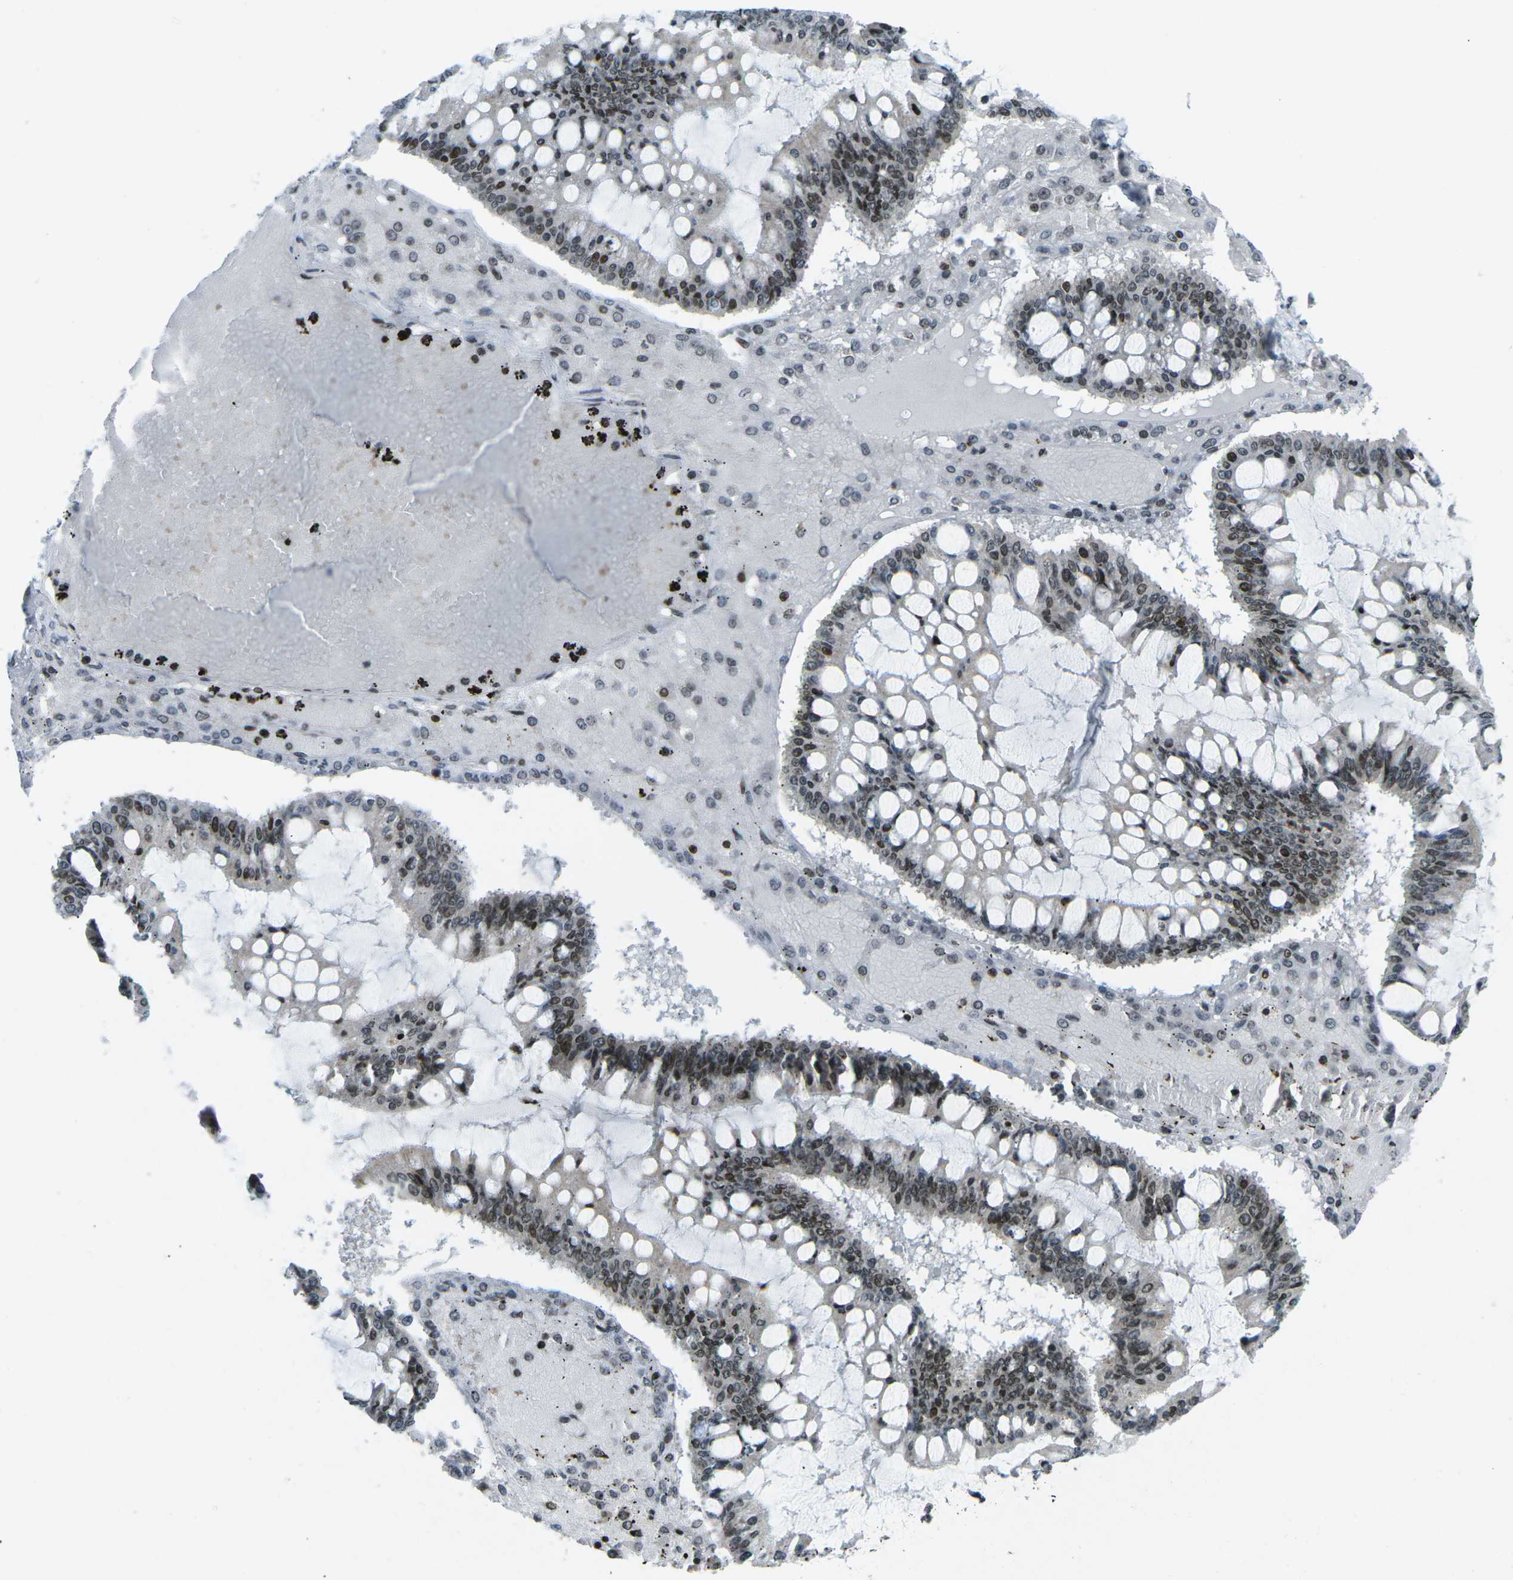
{"staining": {"intensity": "moderate", "quantity": ">75%", "location": "nuclear"}, "tissue": "ovarian cancer", "cell_type": "Tumor cells", "image_type": "cancer", "snomed": [{"axis": "morphology", "description": "Cystadenocarcinoma, mucinous, NOS"}, {"axis": "topography", "description": "Ovary"}], "caption": "Human ovarian cancer (mucinous cystadenocarcinoma) stained with a protein marker reveals moderate staining in tumor cells.", "gene": "EME1", "patient": {"sex": "female", "age": 73}}